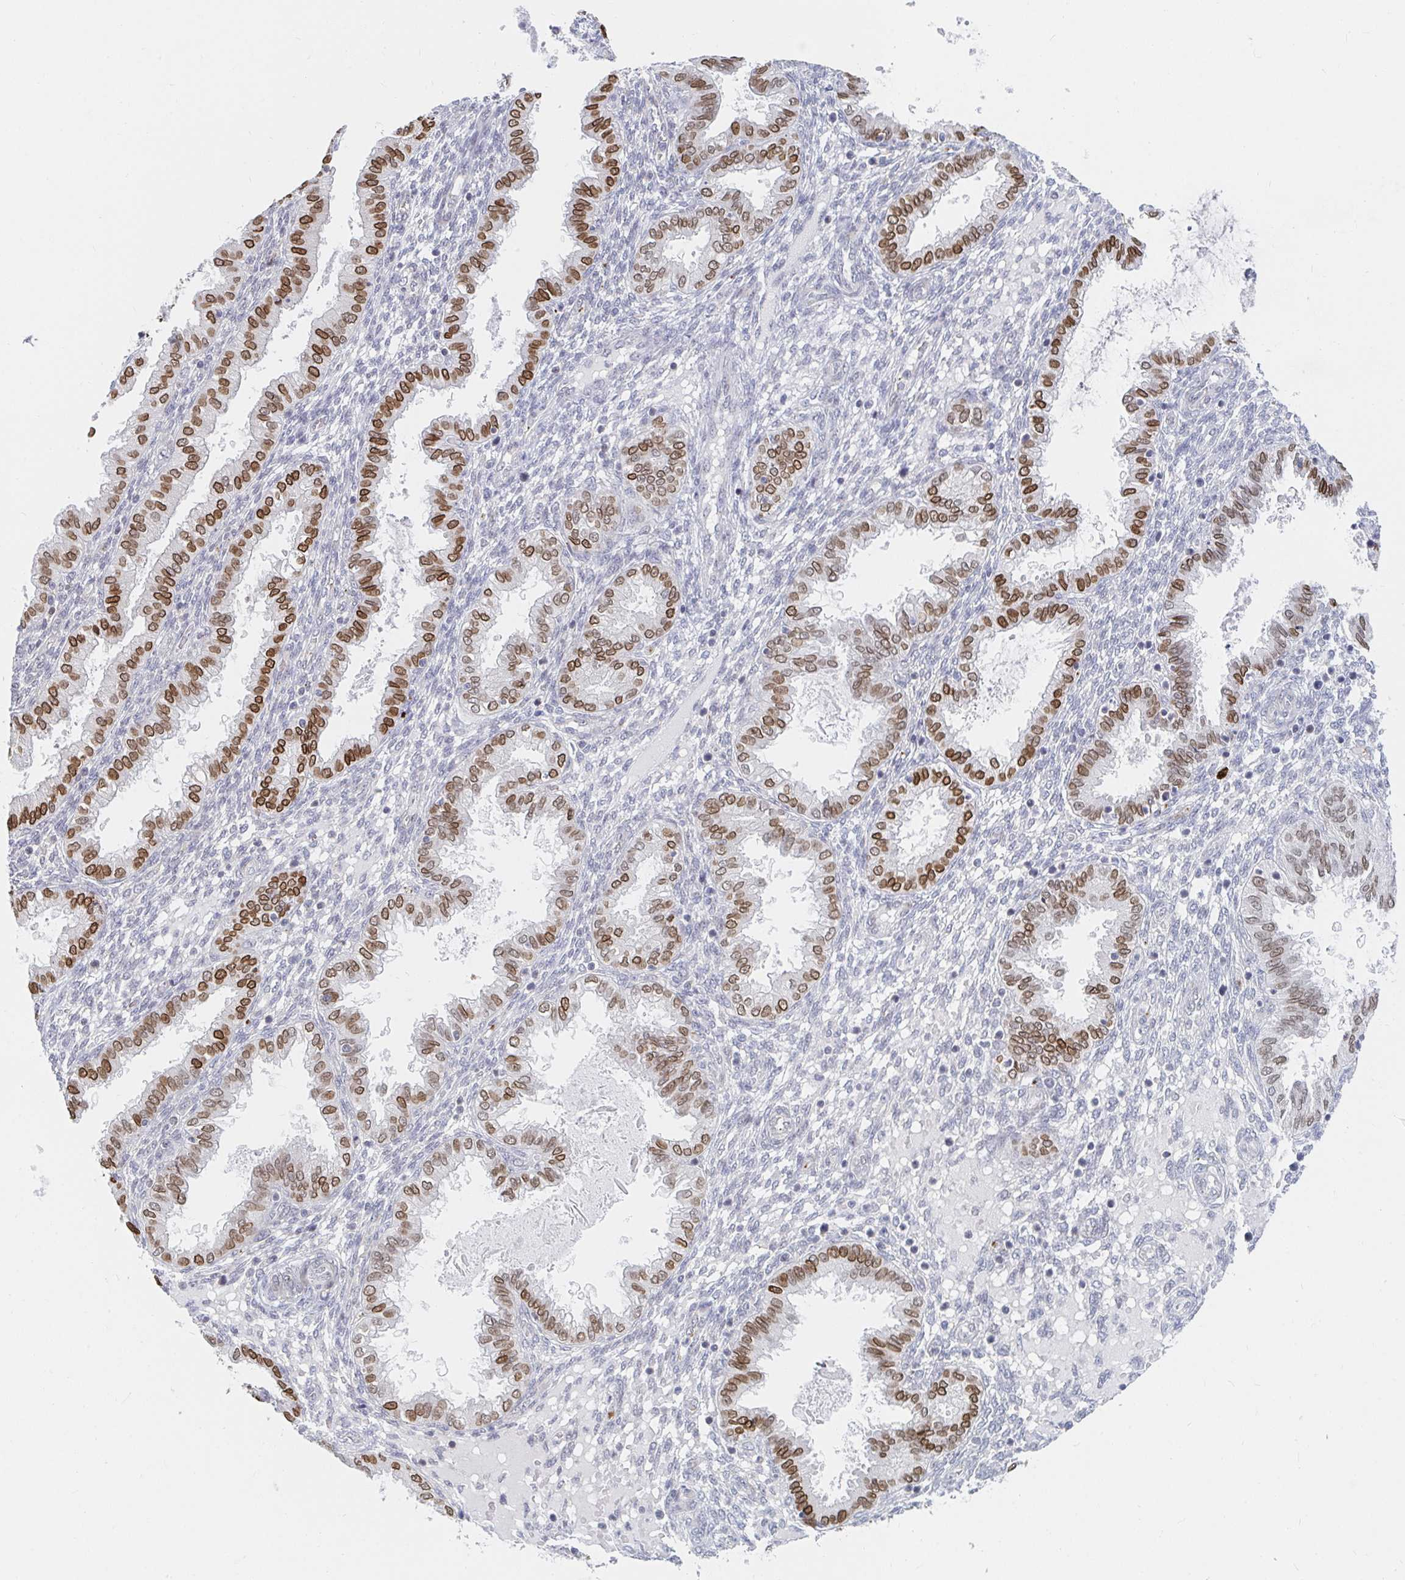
{"staining": {"intensity": "negative", "quantity": "none", "location": "none"}, "tissue": "endometrium", "cell_type": "Cells in endometrial stroma", "image_type": "normal", "snomed": [{"axis": "morphology", "description": "Normal tissue, NOS"}, {"axis": "topography", "description": "Endometrium"}], "caption": "Immunohistochemistry of normal human endometrium shows no positivity in cells in endometrial stroma.", "gene": "CHD2", "patient": {"sex": "female", "age": 33}}